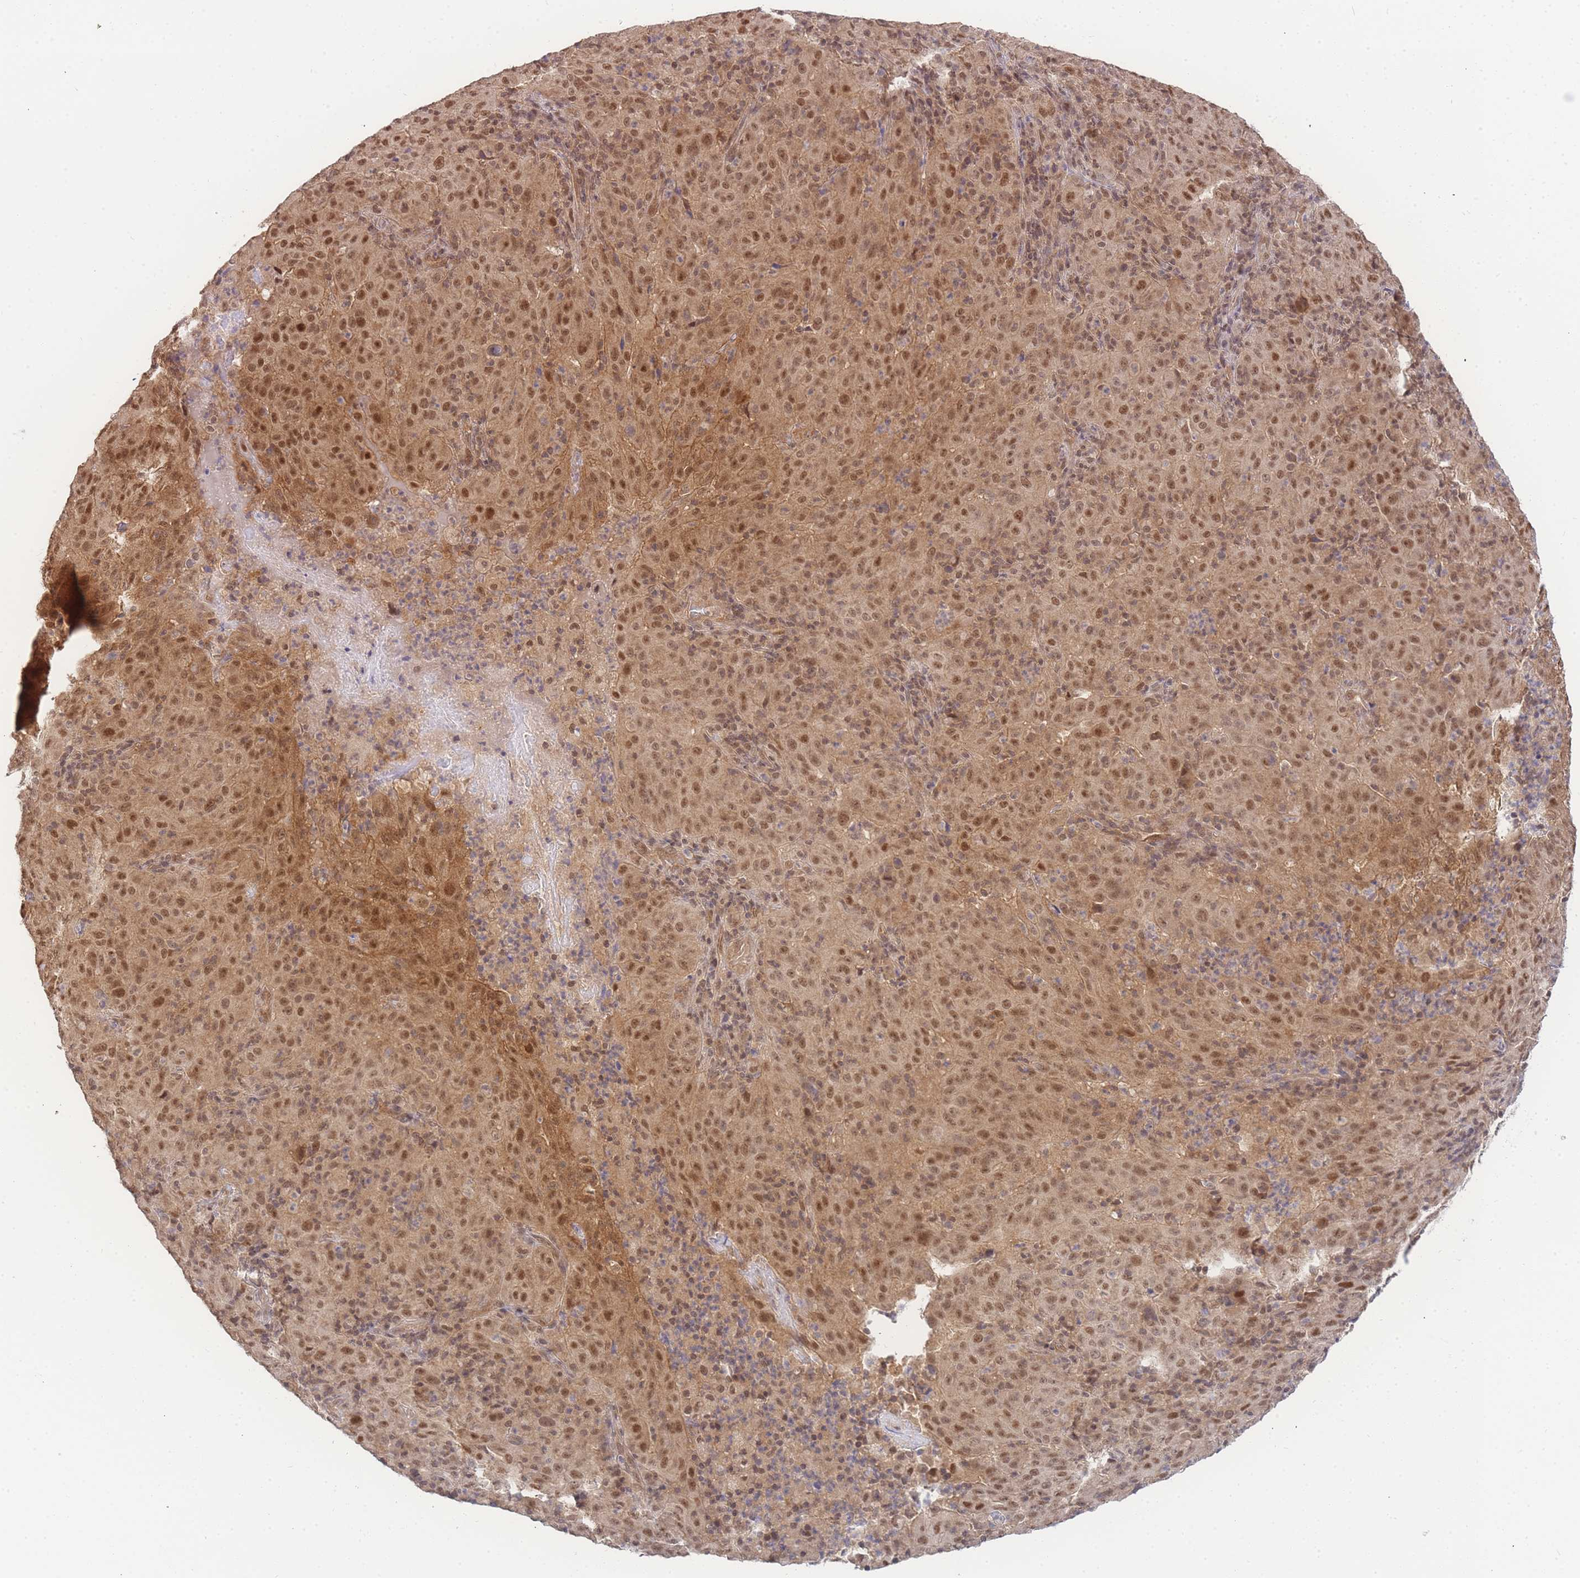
{"staining": {"intensity": "moderate", "quantity": ">75%", "location": "cytoplasmic/membranous,nuclear"}, "tissue": "pancreatic cancer", "cell_type": "Tumor cells", "image_type": "cancer", "snomed": [{"axis": "morphology", "description": "Adenocarcinoma, NOS"}, {"axis": "topography", "description": "Pancreas"}], "caption": "Immunohistochemical staining of pancreatic adenocarcinoma shows medium levels of moderate cytoplasmic/membranous and nuclear expression in approximately >75% of tumor cells. (brown staining indicates protein expression, while blue staining denotes nuclei).", "gene": "KIAA1191", "patient": {"sex": "male", "age": 63}}